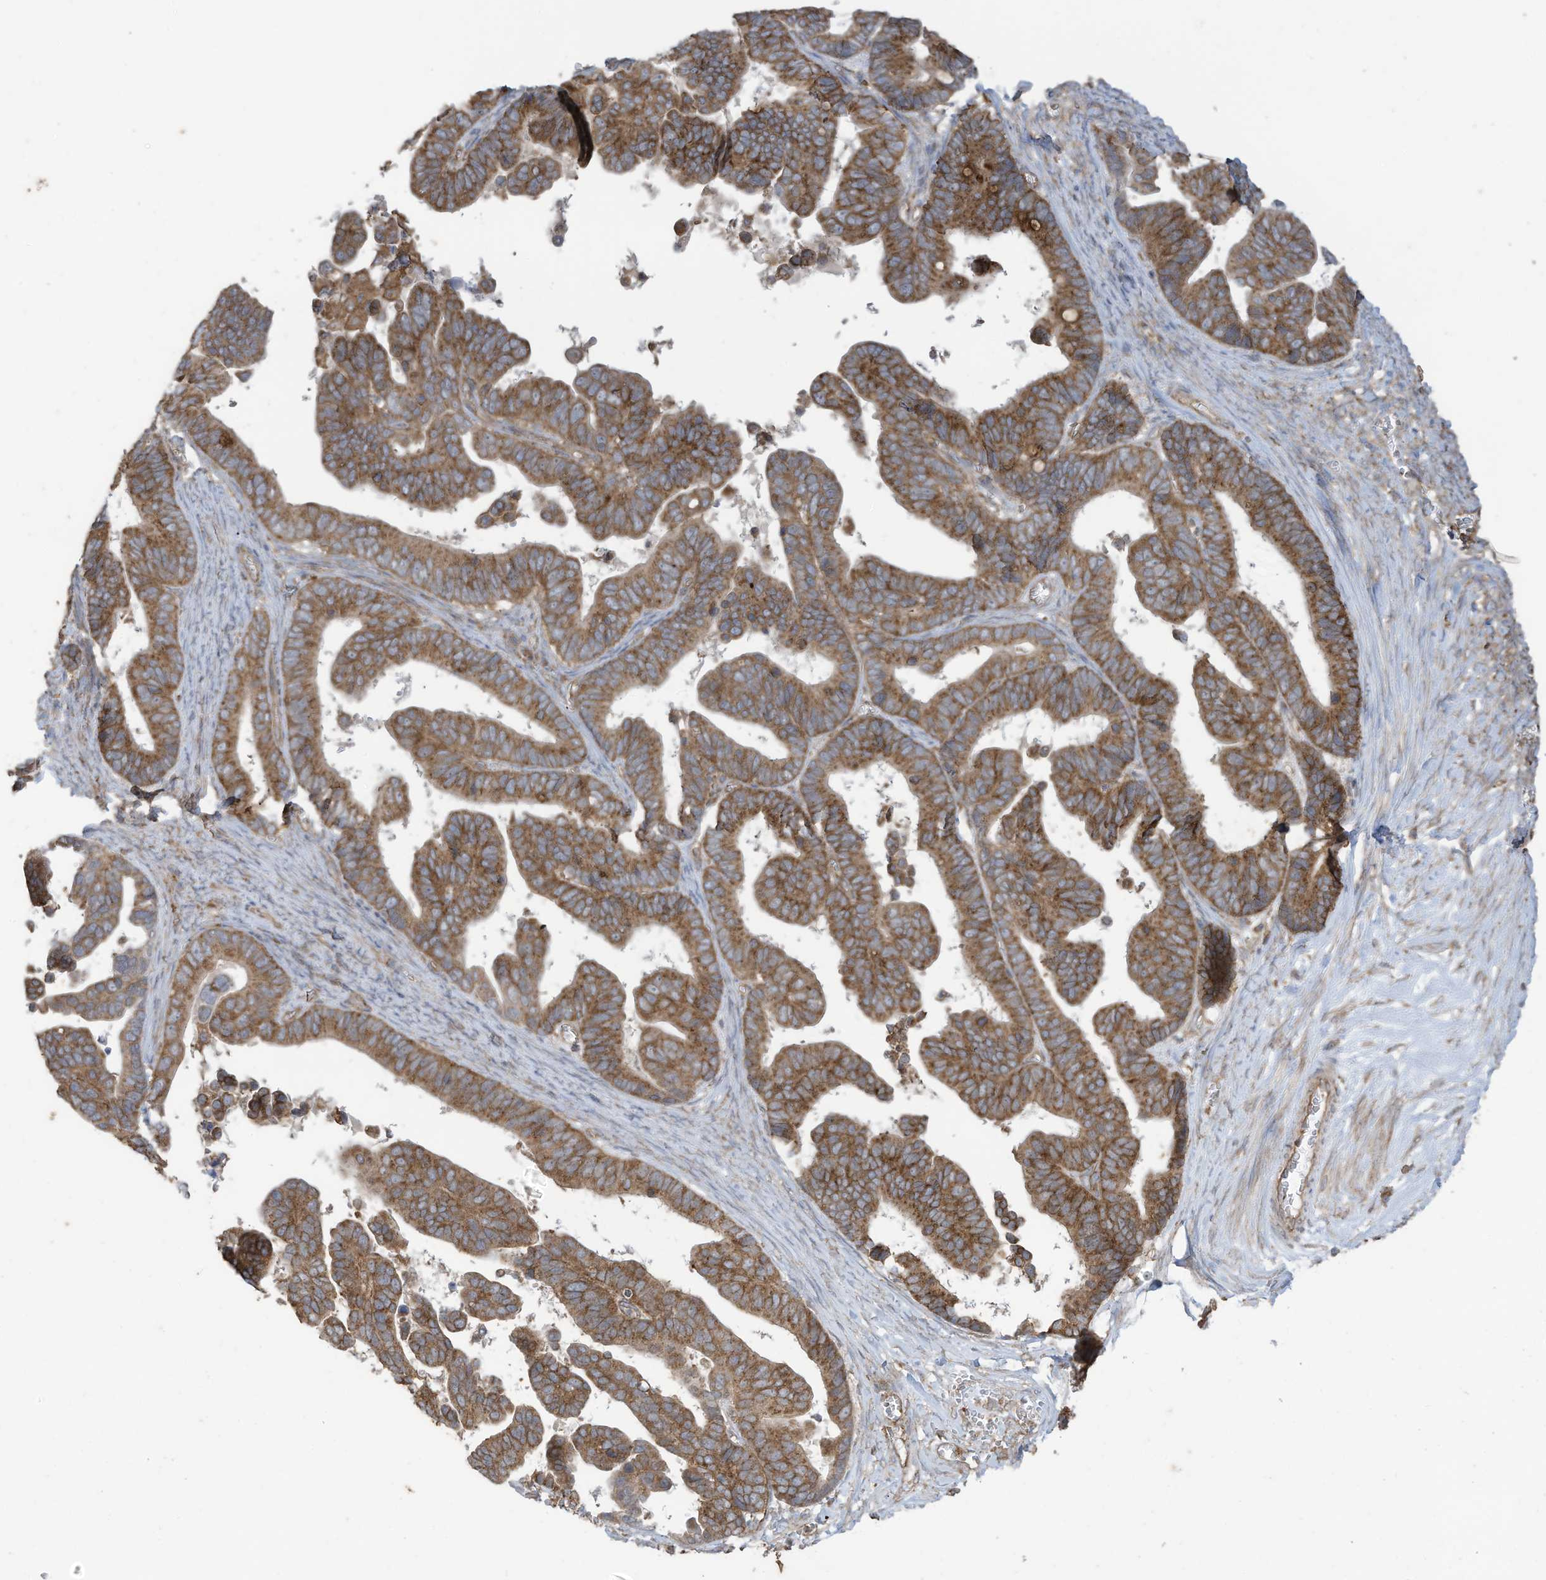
{"staining": {"intensity": "moderate", "quantity": ">75%", "location": "cytoplasmic/membranous"}, "tissue": "ovarian cancer", "cell_type": "Tumor cells", "image_type": "cancer", "snomed": [{"axis": "morphology", "description": "Cystadenocarcinoma, serous, NOS"}, {"axis": "topography", "description": "Ovary"}], "caption": "Immunohistochemistry (IHC) (DAB) staining of human ovarian cancer demonstrates moderate cytoplasmic/membranous protein positivity in approximately >75% of tumor cells.", "gene": "CGAS", "patient": {"sex": "female", "age": 56}}